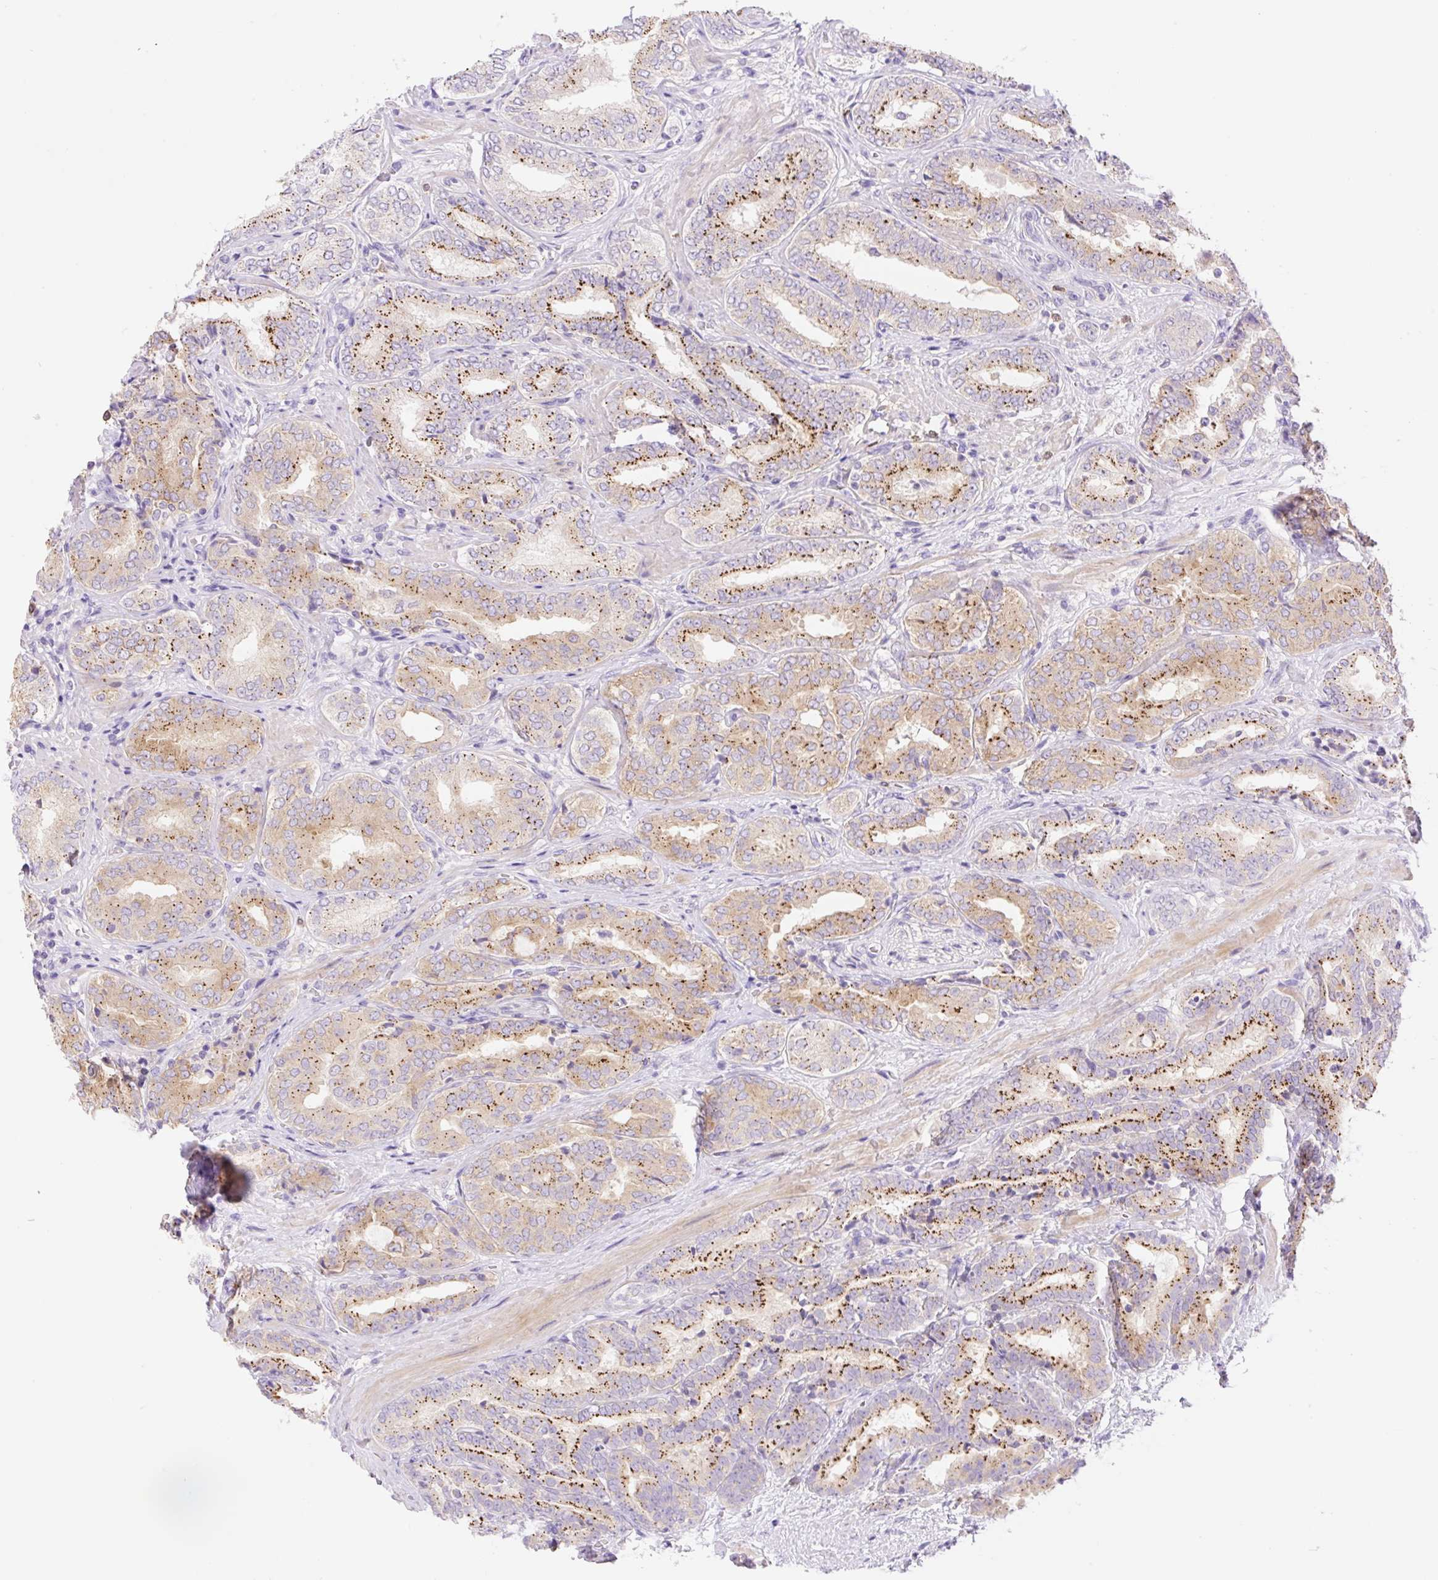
{"staining": {"intensity": "moderate", "quantity": ">75%", "location": "cytoplasmic/membranous"}, "tissue": "prostate cancer", "cell_type": "Tumor cells", "image_type": "cancer", "snomed": [{"axis": "morphology", "description": "Adenocarcinoma, High grade"}, {"axis": "topography", "description": "Prostate"}], "caption": "Prostate cancer (high-grade adenocarcinoma) stained for a protein demonstrates moderate cytoplasmic/membranous positivity in tumor cells.", "gene": "DENND5A", "patient": {"sex": "male", "age": 72}}